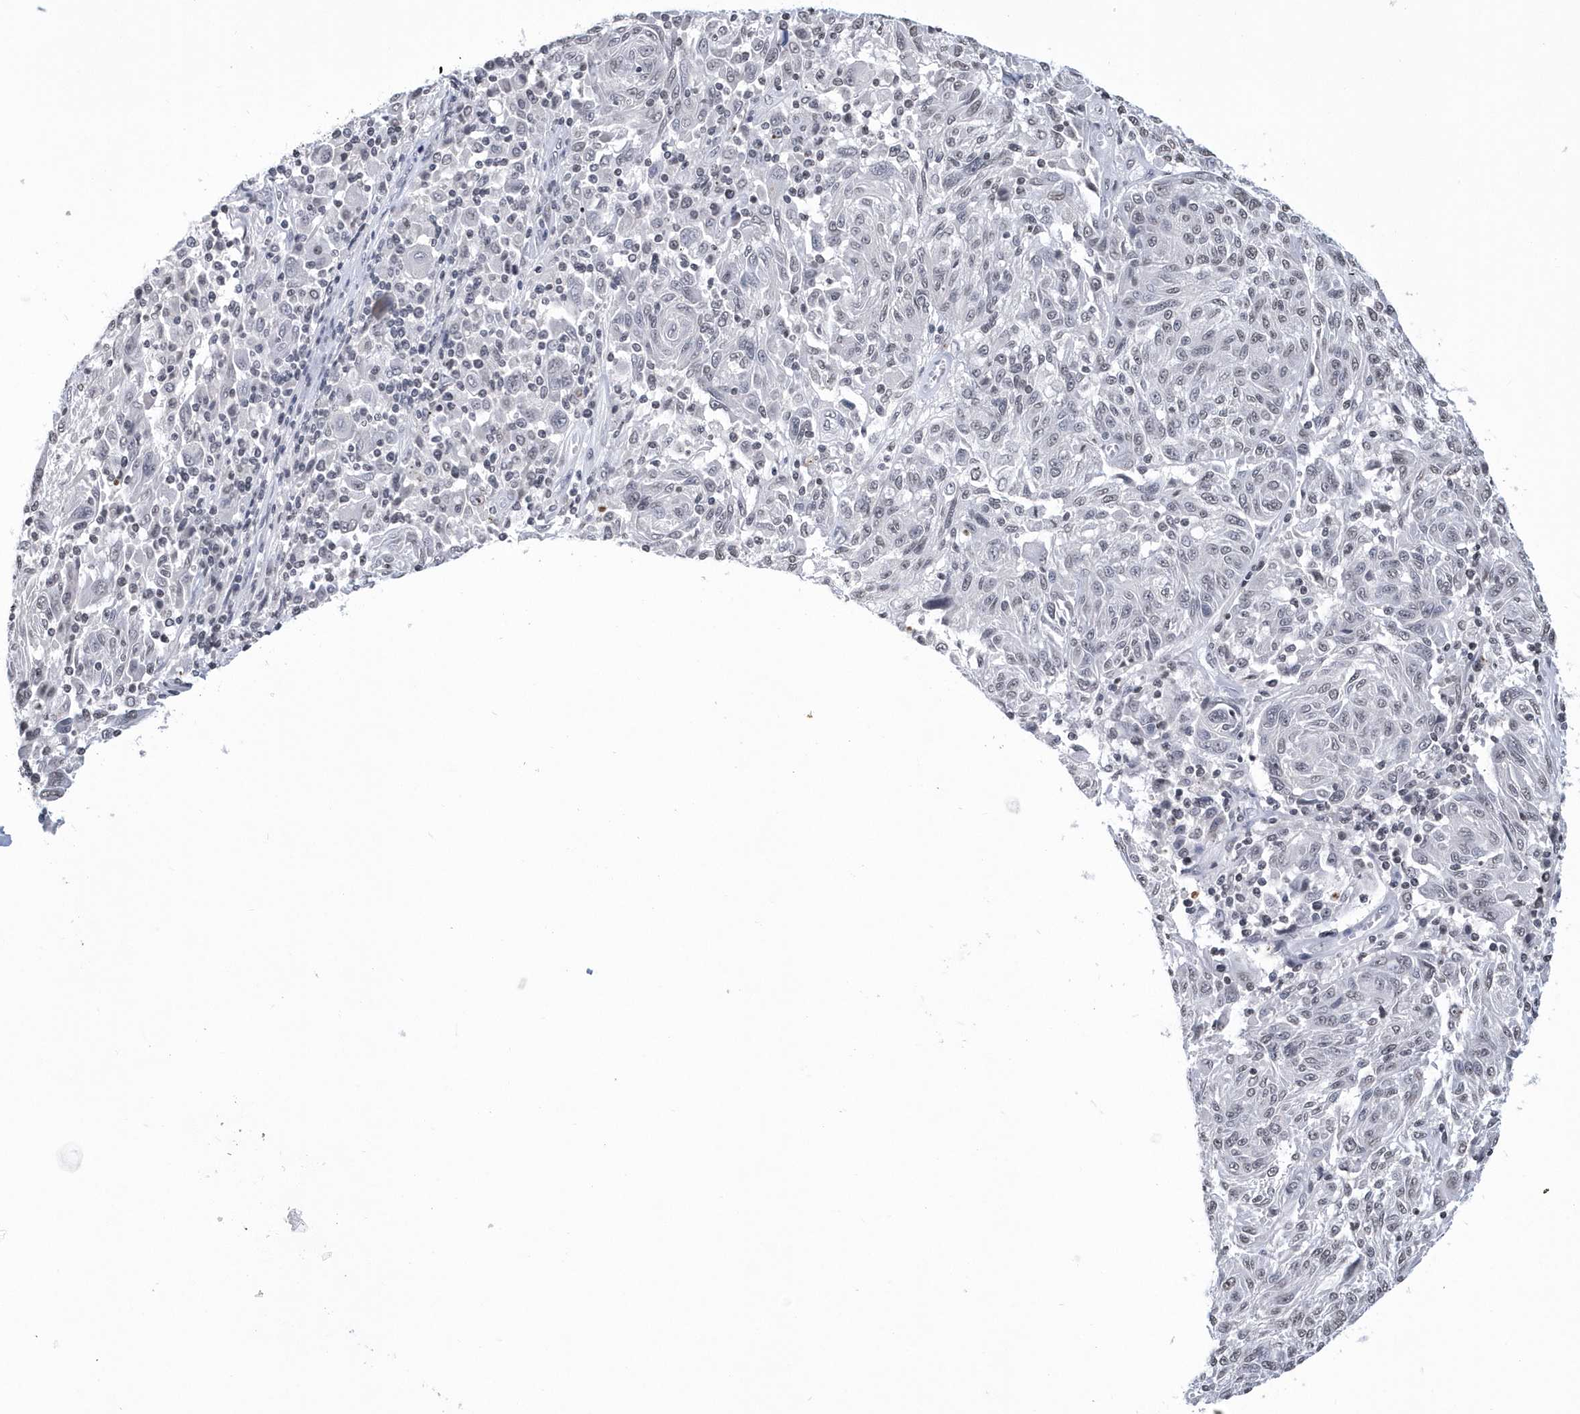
{"staining": {"intensity": "negative", "quantity": "none", "location": "none"}, "tissue": "melanoma", "cell_type": "Tumor cells", "image_type": "cancer", "snomed": [{"axis": "morphology", "description": "Malignant melanoma, NOS"}, {"axis": "topography", "description": "Skin"}], "caption": "Immunohistochemical staining of malignant melanoma demonstrates no significant expression in tumor cells.", "gene": "VWA5B2", "patient": {"sex": "male", "age": 53}}